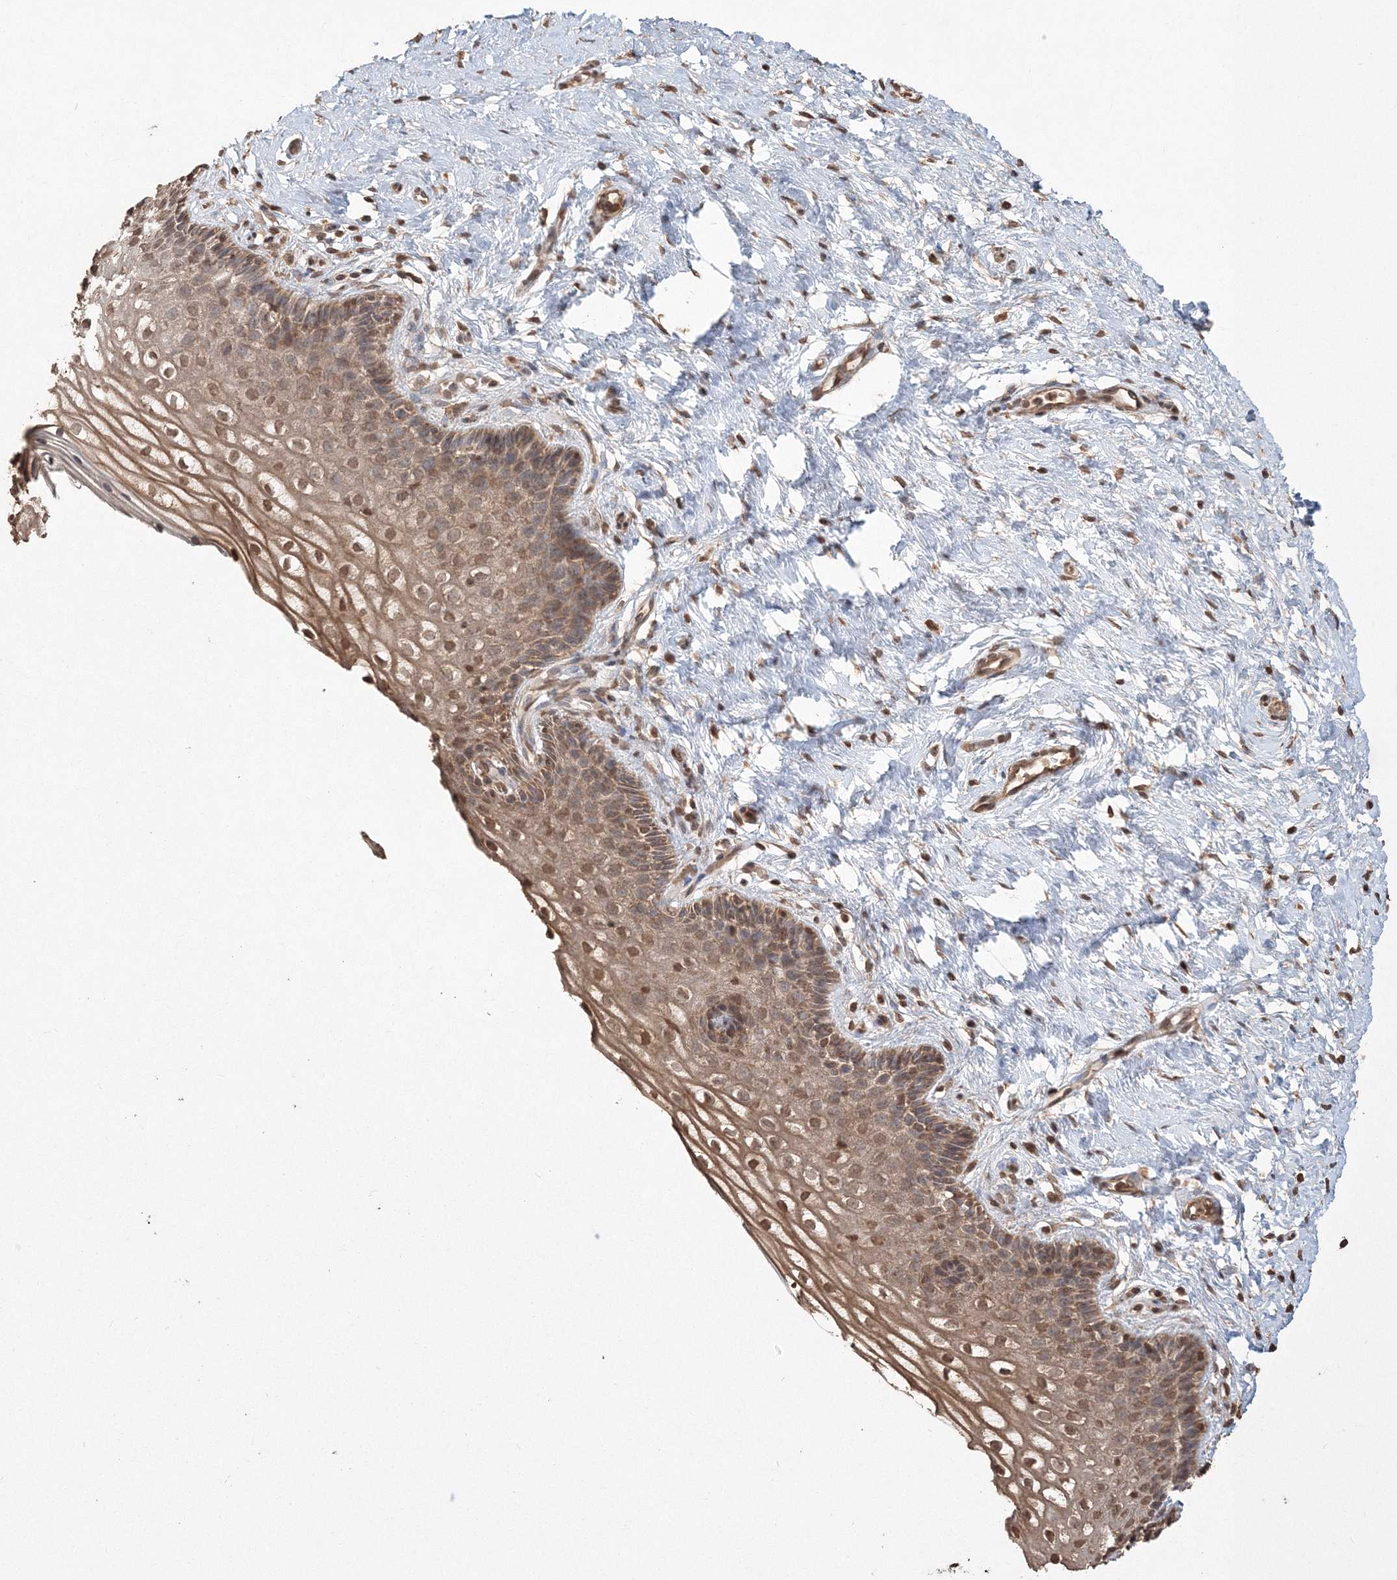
{"staining": {"intensity": "moderate", "quantity": "25%-75%", "location": "cytoplasmic/membranous"}, "tissue": "cervix", "cell_type": "Glandular cells", "image_type": "normal", "snomed": [{"axis": "morphology", "description": "Normal tissue, NOS"}, {"axis": "topography", "description": "Cervix"}], "caption": "Immunohistochemical staining of normal human cervix demonstrates 25%-75% levels of moderate cytoplasmic/membranous protein positivity in about 25%-75% of glandular cells.", "gene": "CCDC122", "patient": {"sex": "female", "age": 33}}